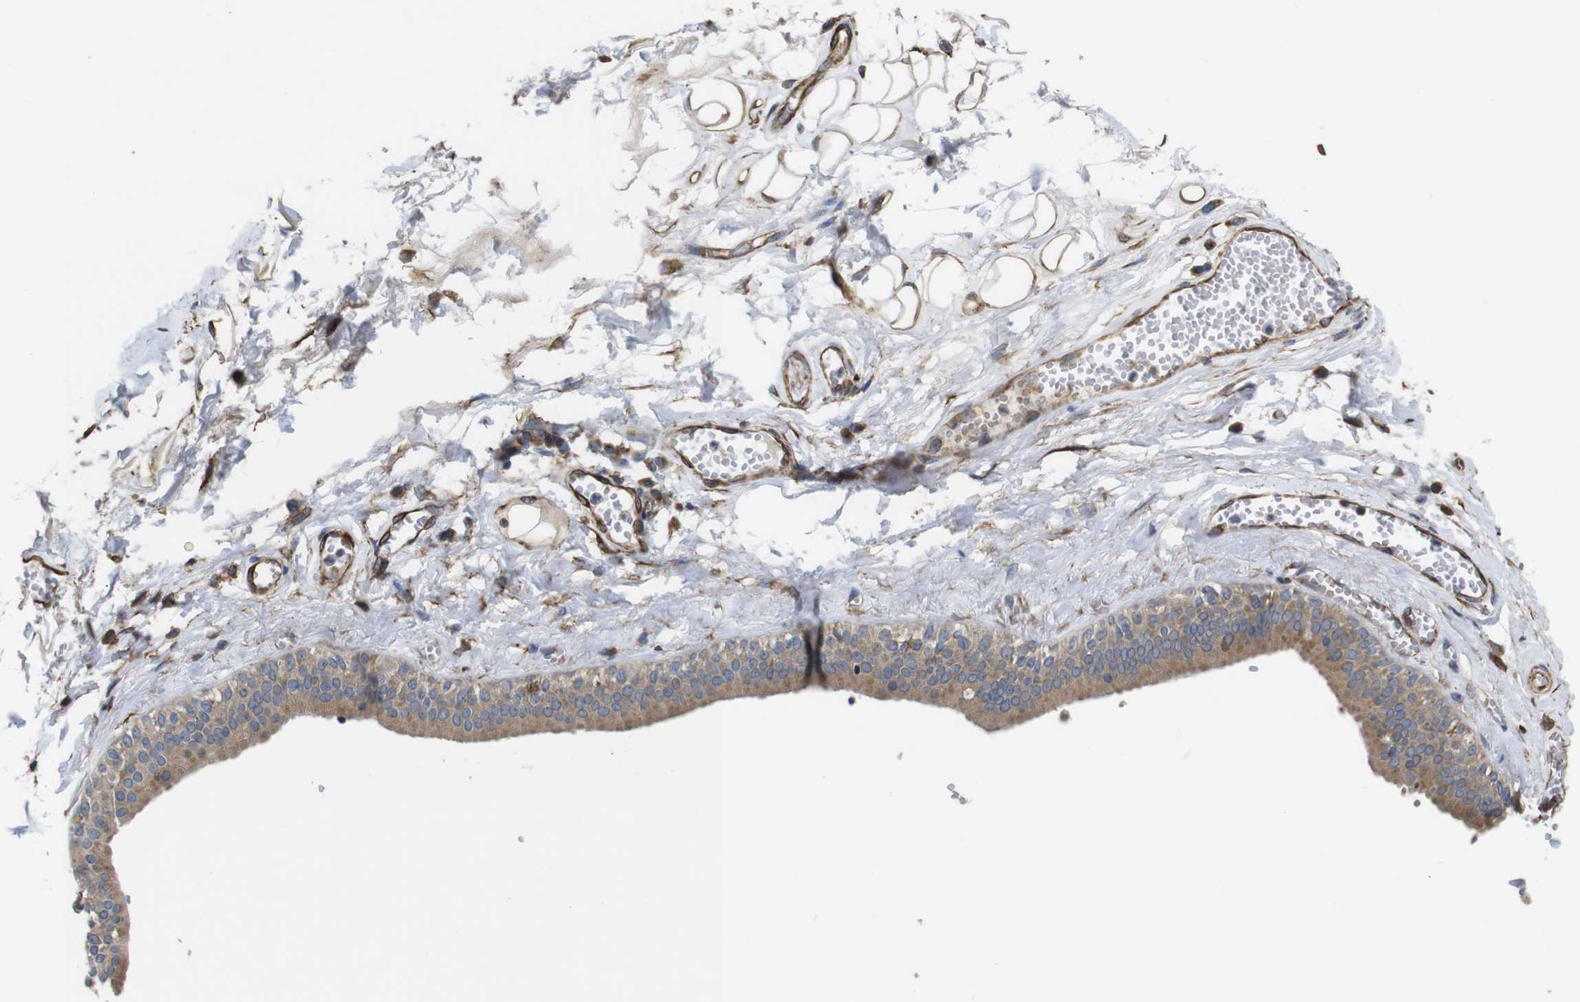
{"staining": {"intensity": "weak", "quantity": ">75%", "location": "cytoplasmic/membranous"}, "tissue": "adipose tissue", "cell_type": "Adipocytes", "image_type": "normal", "snomed": [{"axis": "morphology", "description": "Normal tissue, NOS"}, {"axis": "morphology", "description": "Inflammation, NOS"}, {"axis": "topography", "description": "Salivary gland"}, {"axis": "topography", "description": "Peripheral nerve tissue"}], "caption": "Immunohistochemical staining of normal adipose tissue demonstrates >75% levels of weak cytoplasmic/membranous protein staining in about >75% of adipocytes. (DAB (3,3'-diaminobenzidine) = brown stain, brightfield microscopy at high magnification).", "gene": "POMK", "patient": {"sex": "female", "age": 75}}